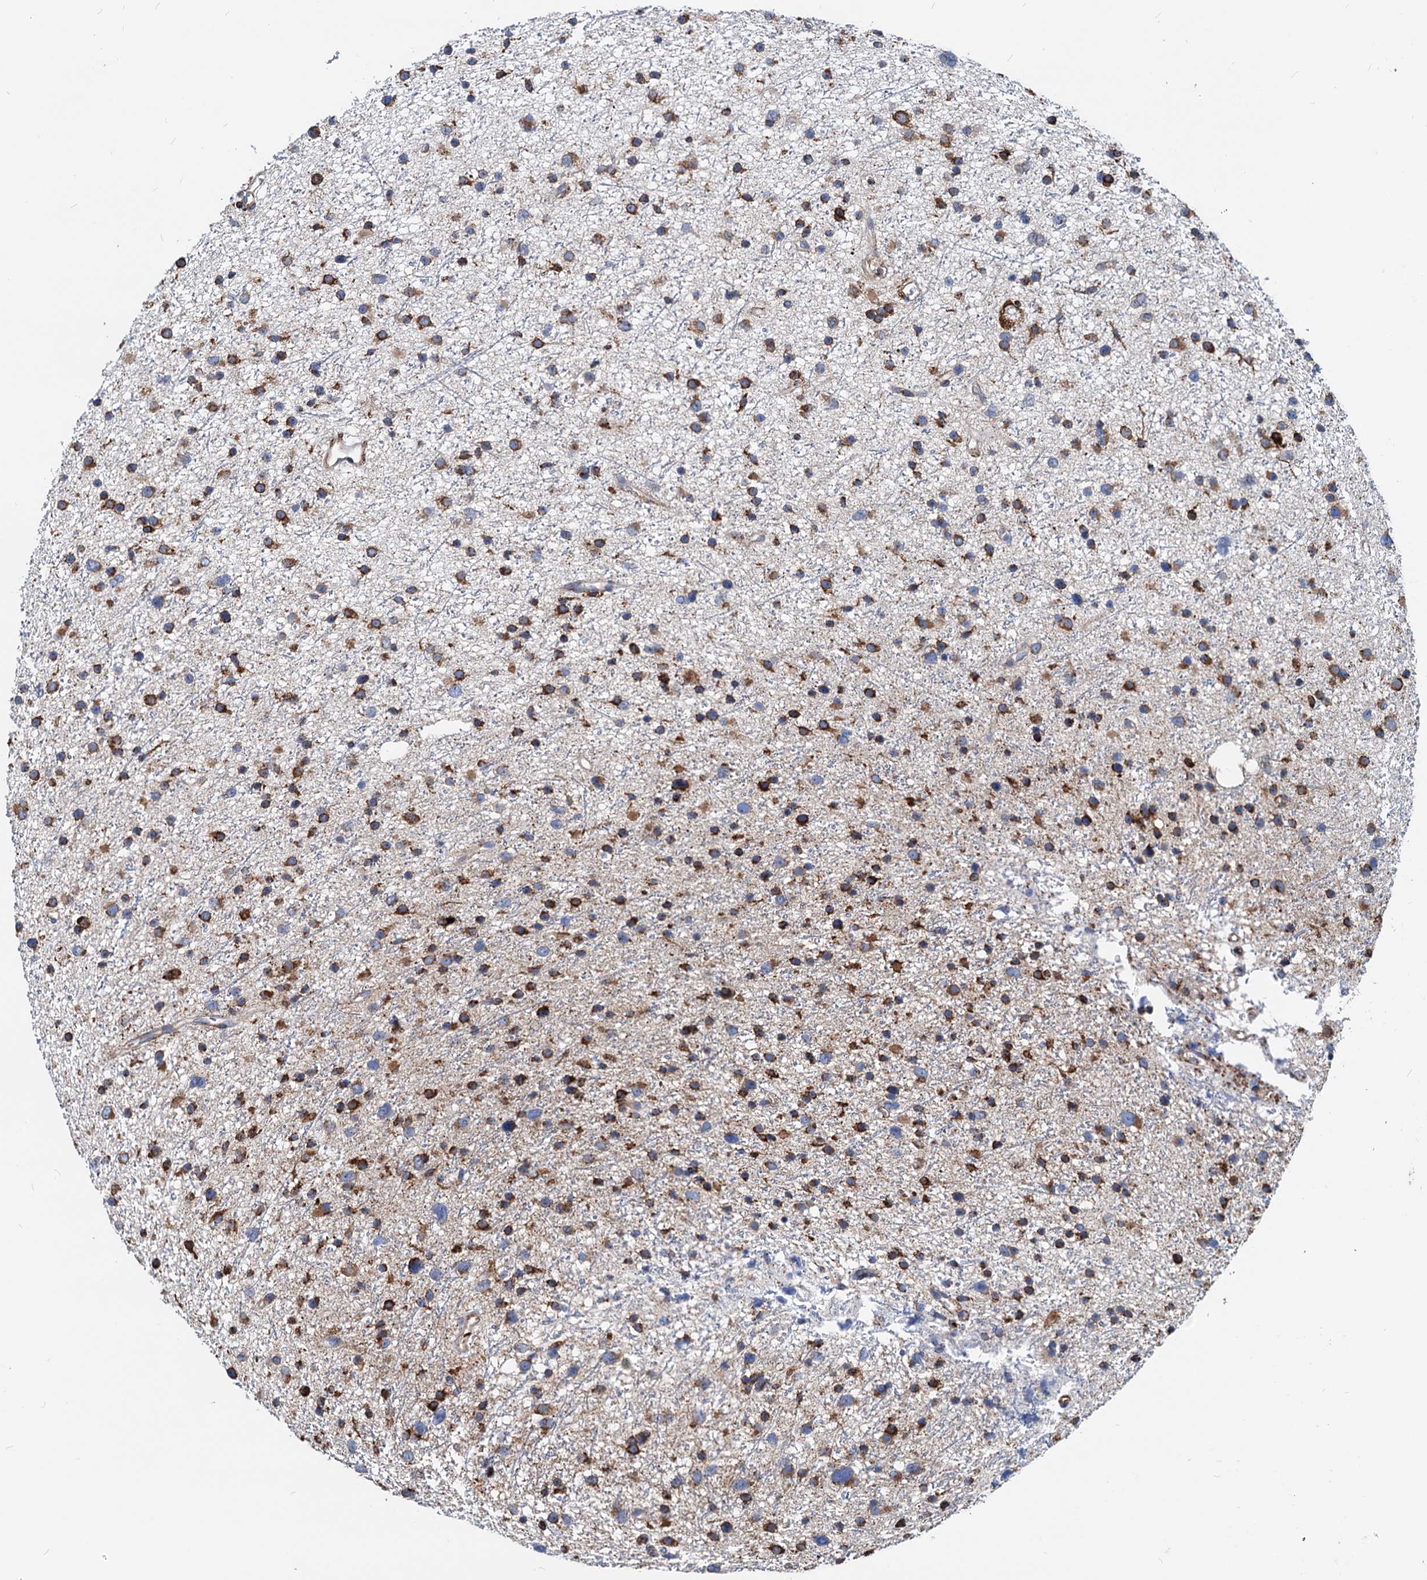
{"staining": {"intensity": "strong", "quantity": "<25%", "location": "cytoplasmic/membranous"}, "tissue": "glioma", "cell_type": "Tumor cells", "image_type": "cancer", "snomed": [{"axis": "morphology", "description": "Glioma, malignant, Low grade"}, {"axis": "topography", "description": "Cerebral cortex"}], "caption": "Tumor cells exhibit medium levels of strong cytoplasmic/membranous positivity in about <25% of cells in glioma. The staining was performed using DAB (3,3'-diaminobenzidine) to visualize the protein expression in brown, while the nuclei were stained in blue with hematoxylin (Magnification: 20x).", "gene": "HSPA5", "patient": {"sex": "female", "age": 39}}